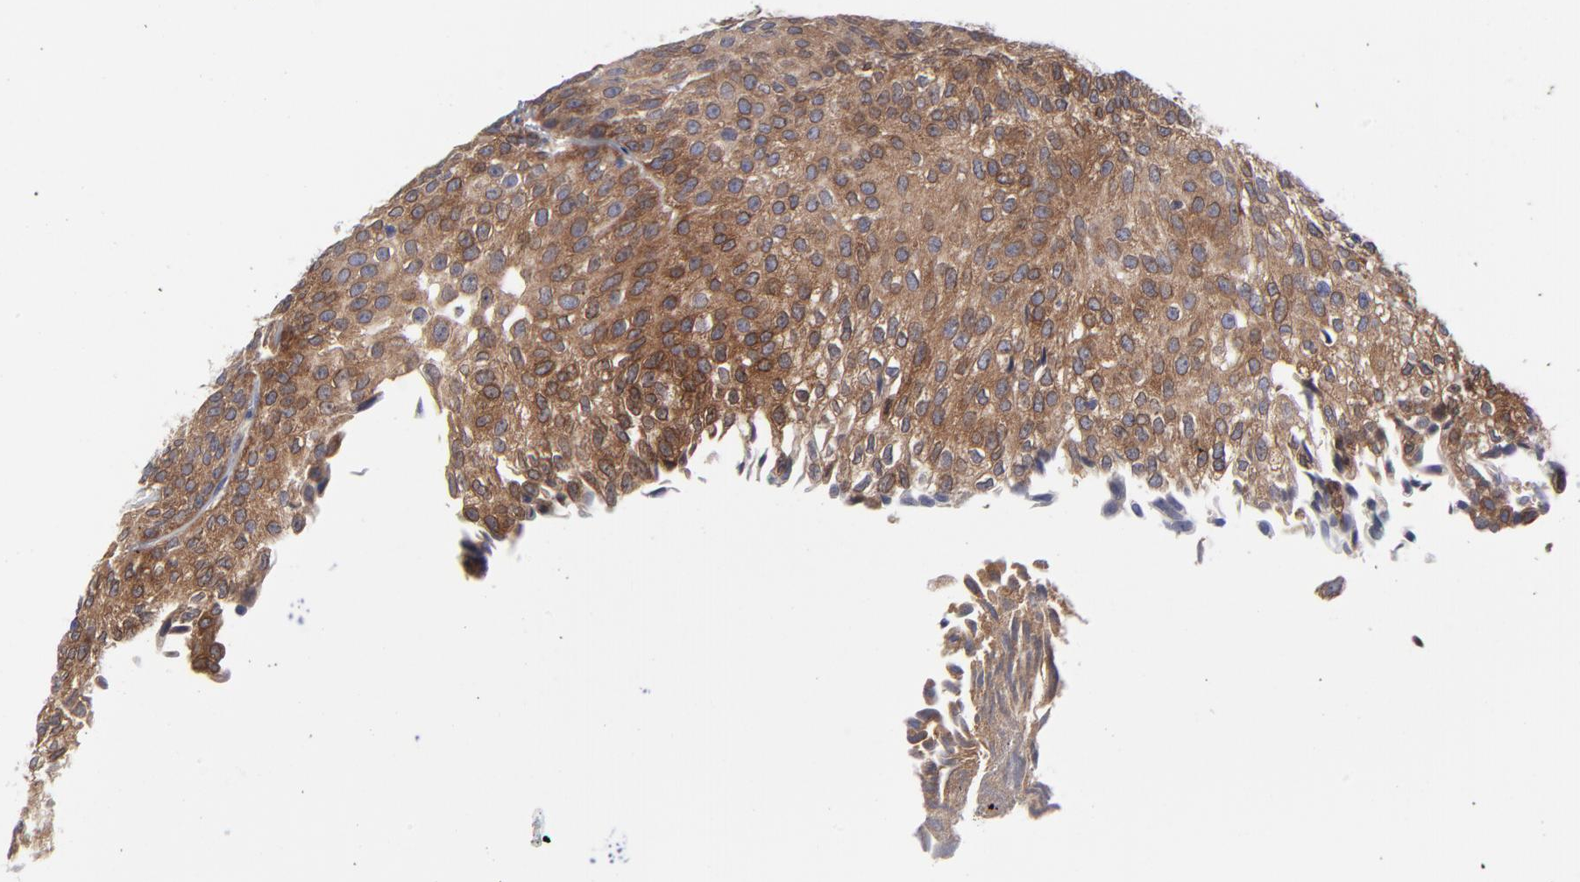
{"staining": {"intensity": "moderate", "quantity": ">75%", "location": "cytoplasmic/membranous"}, "tissue": "urothelial cancer", "cell_type": "Tumor cells", "image_type": "cancer", "snomed": [{"axis": "morphology", "description": "Urothelial carcinoma, Low grade"}, {"axis": "topography", "description": "Urinary bladder"}], "caption": "Protein staining by immunohistochemistry (IHC) shows moderate cytoplasmic/membranous positivity in approximately >75% of tumor cells in urothelial cancer.", "gene": "NFKBIA", "patient": {"sex": "male", "age": 76}}